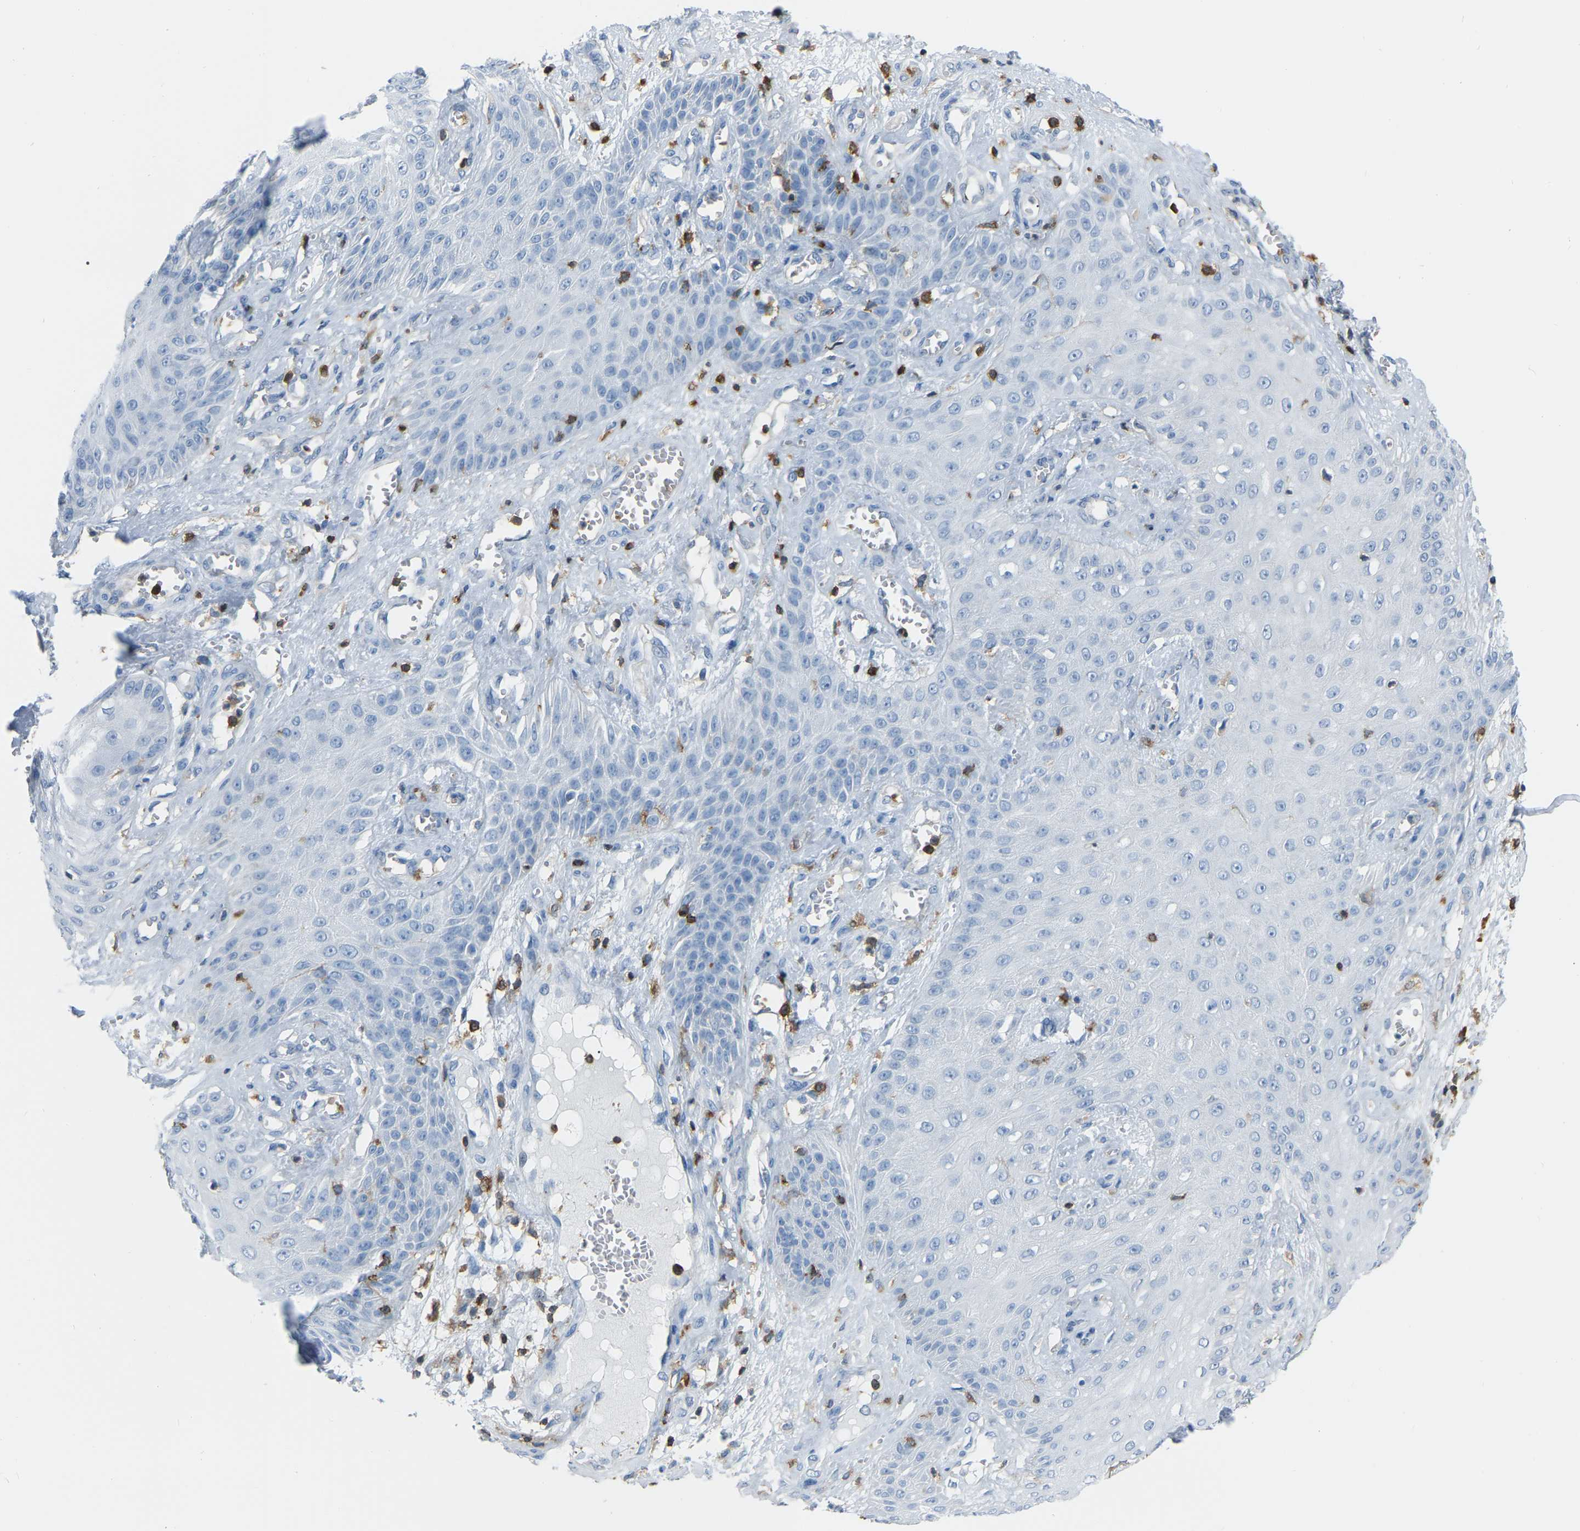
{"staining": {"intensity": "negative", "quantity": "none", "location": "none"}, "tissue": "skin cancer", "cell_type": "Tumor cells", "image_type": "cancer", "snomed": [{"axis": "morphology", "description": "Squamous cell carcinoma, NOS"}, {"axis": "topography", "description": "Skin"}], "caption": "Human squamous cell carcinoma (skin) stained for a protein using IHC shows no expression in tumor cells.", "gene": "ARHGAP45", "patient": {"sex": "male", "age": 74}}